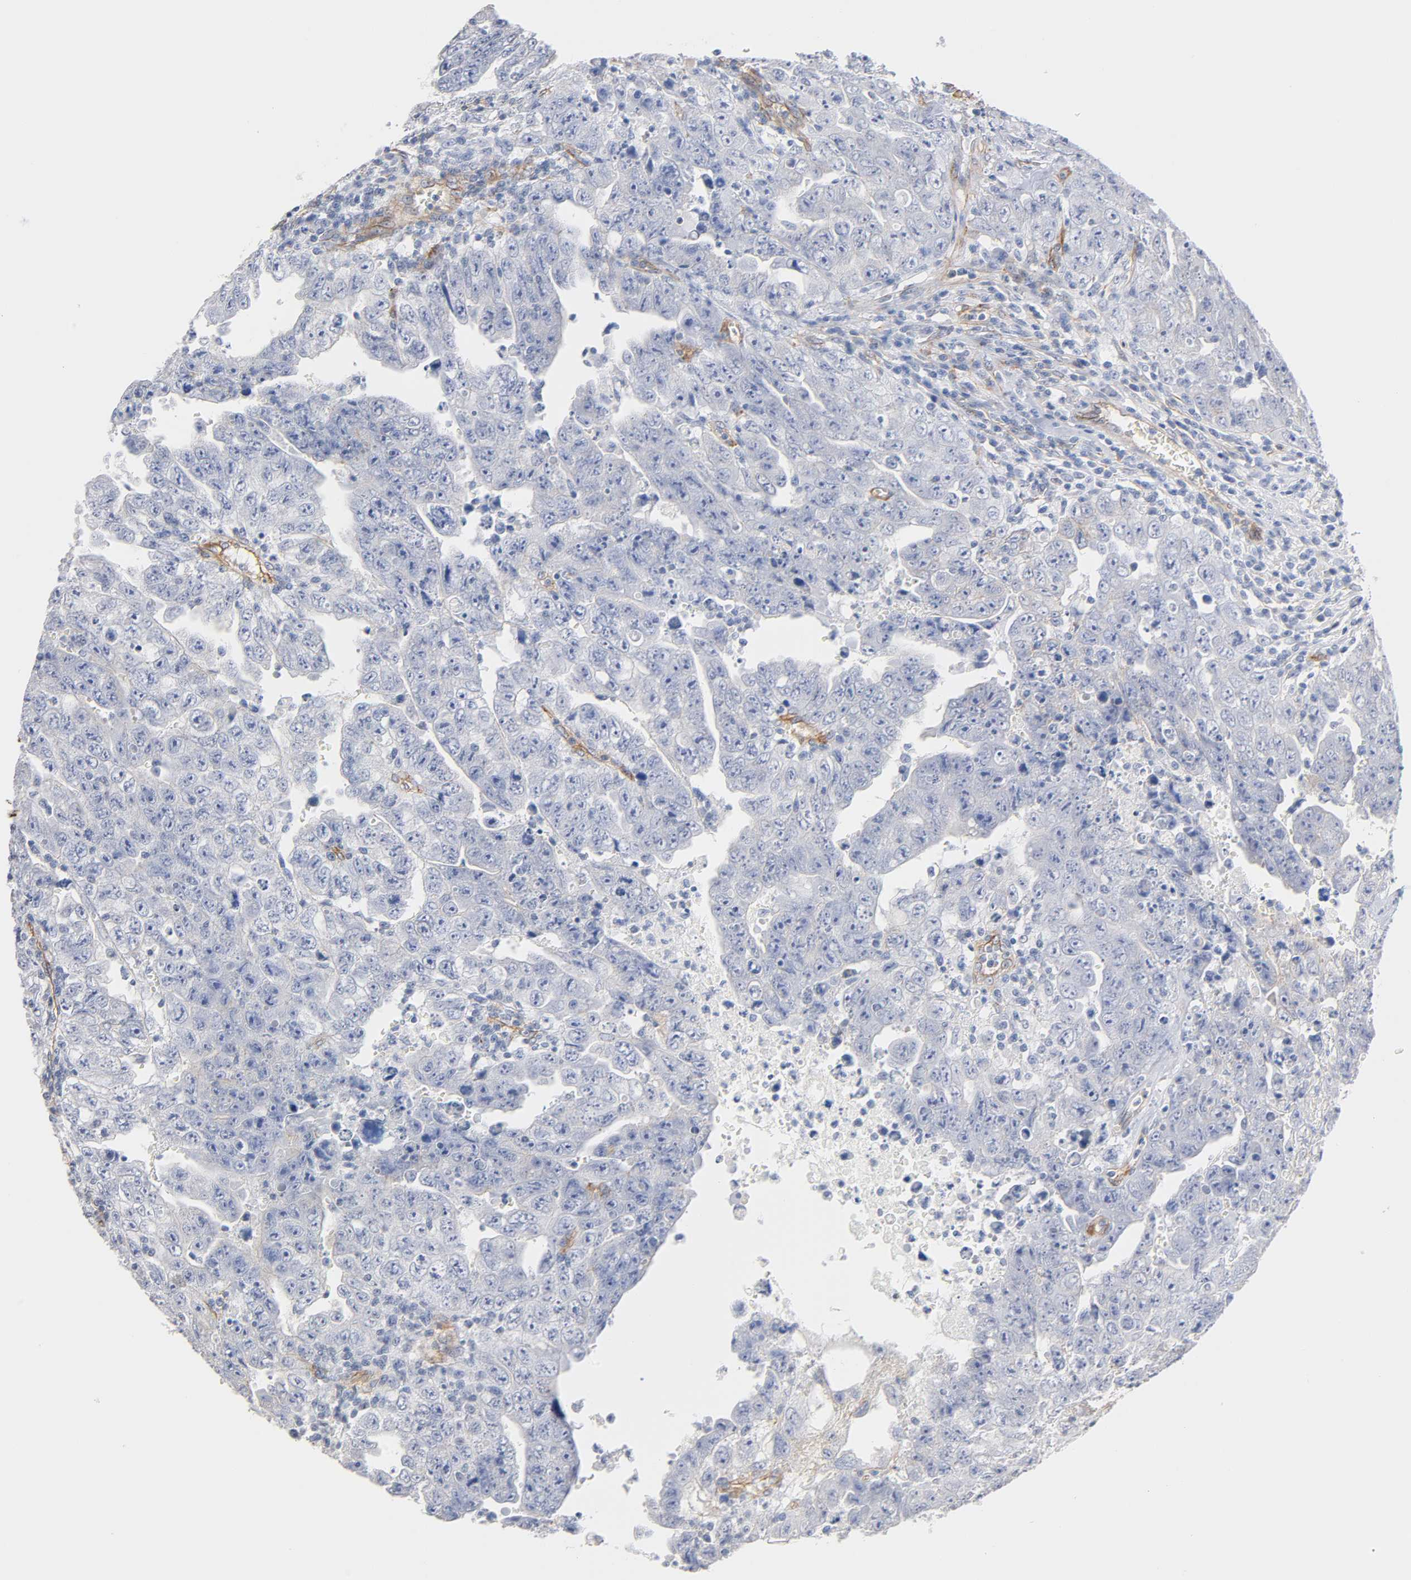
{"staining": {"intensity": "weak", "quantity": "<25%", "location": "cytoplasmic/membranous"}, "tissue": "testis cancer", "cell_type": "Tumor cells", "image_type": "cancer", "snomed": [{"axis": "morphology", "description": "Carcinoma, Embryonal, NOS"}, {"axis": "topography", "description": "Testis"}], "caption": "Testis cancer stained for a protein using immunohistochemistry (IHC) shows no staining tumor cells.", "gene": "SPTAN1", "patient": {"sex": "male", "age": 28}}